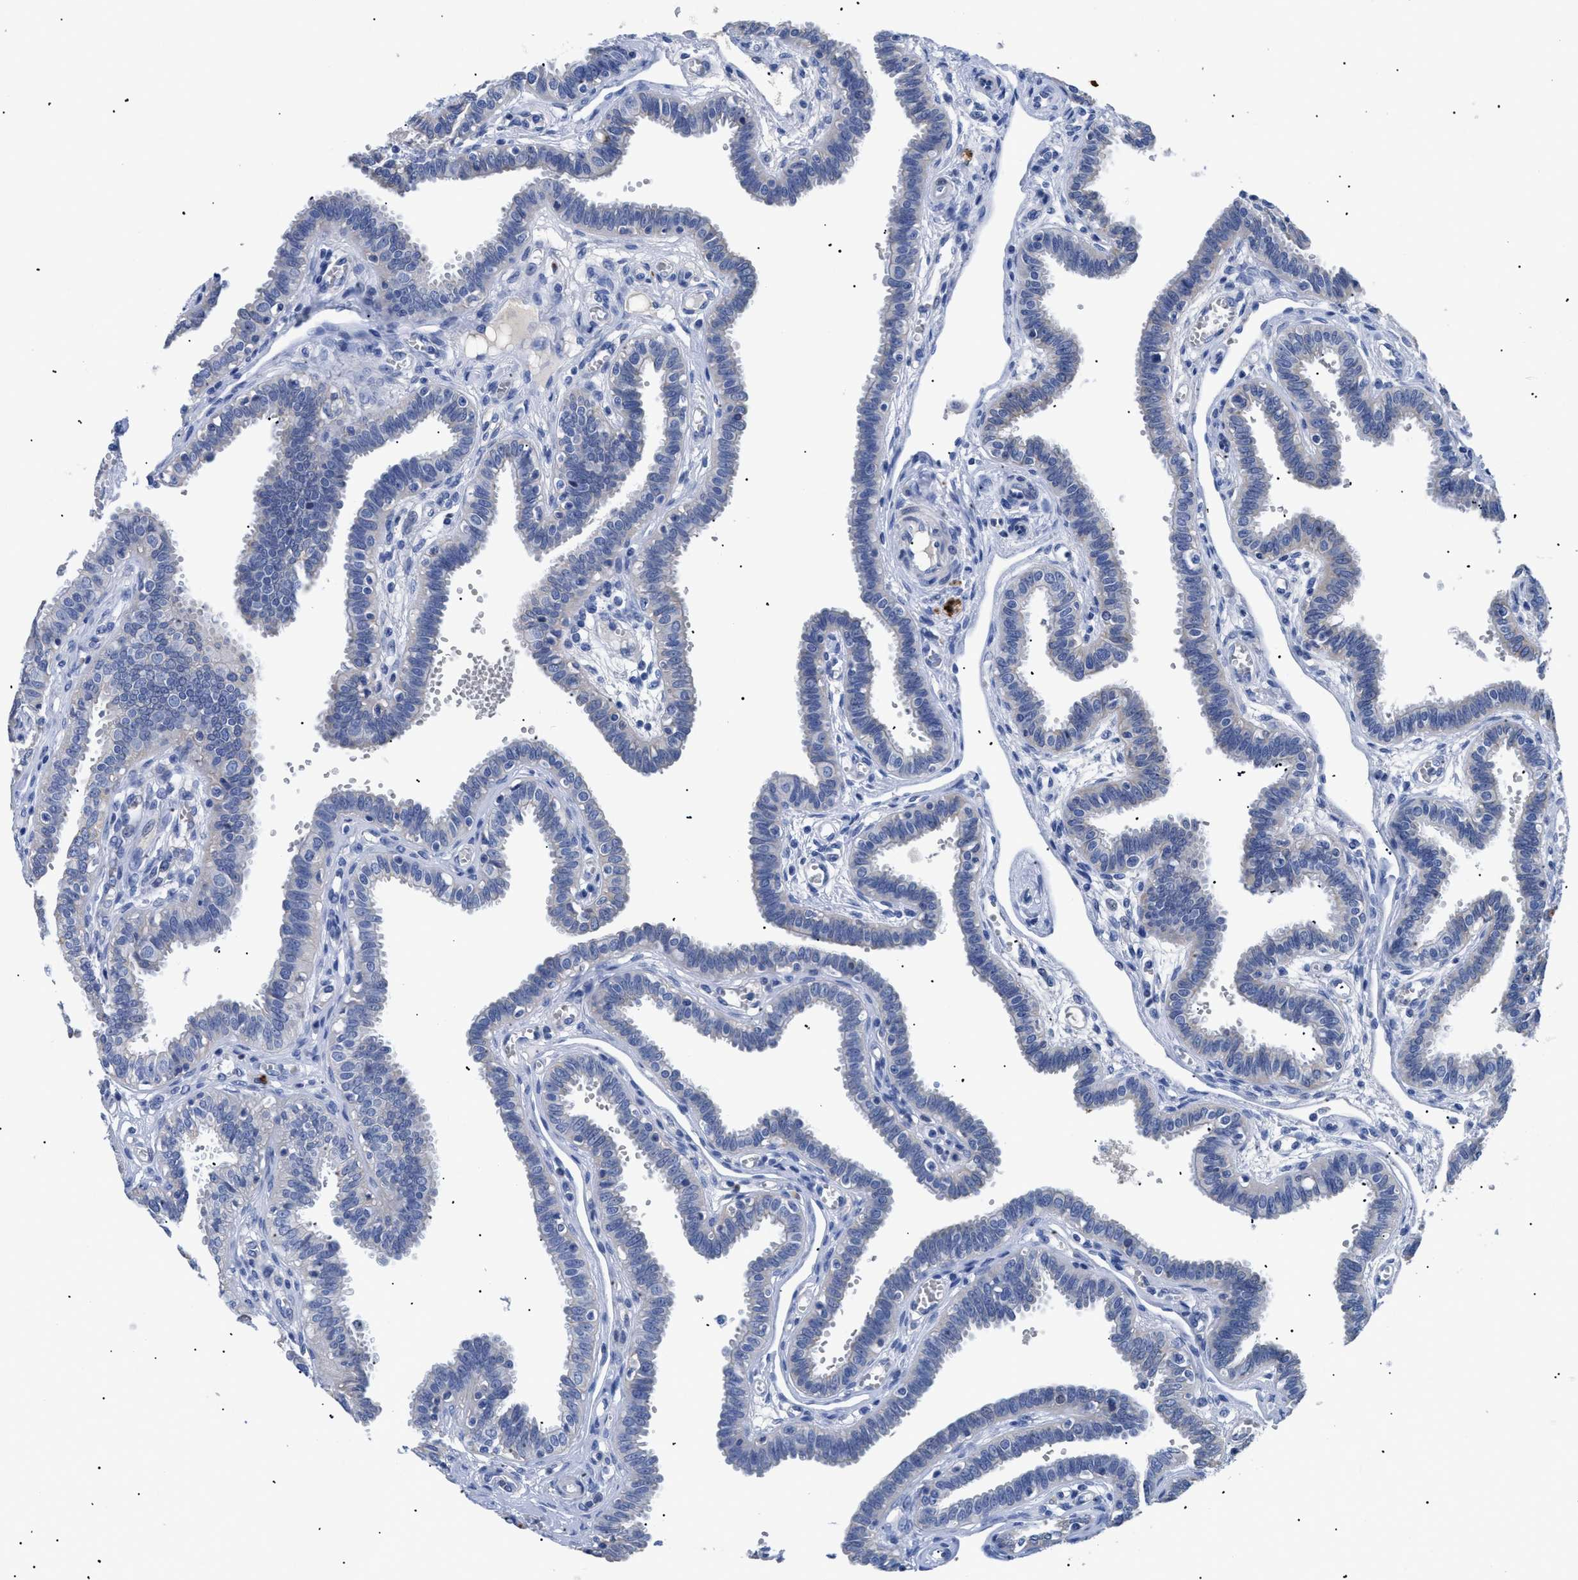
{"staining": {"intensity": "negative", "quantity": "none", "location": "none"}, "tissue": "fallopian tube", "cell_type": "Glandular cells", "image_type": "normal", "snomed": [{"axis": "morphology", "description": "Normal tissue, NOS"}, {"axis": "topography", "description": "Fallopian tube"}], "caption": "The photomicrograph exhibits no significant staining in glandular cells of fallopian tube.", "gene": "TMEM68", "patient": {"sex": "female", "age": 32}}